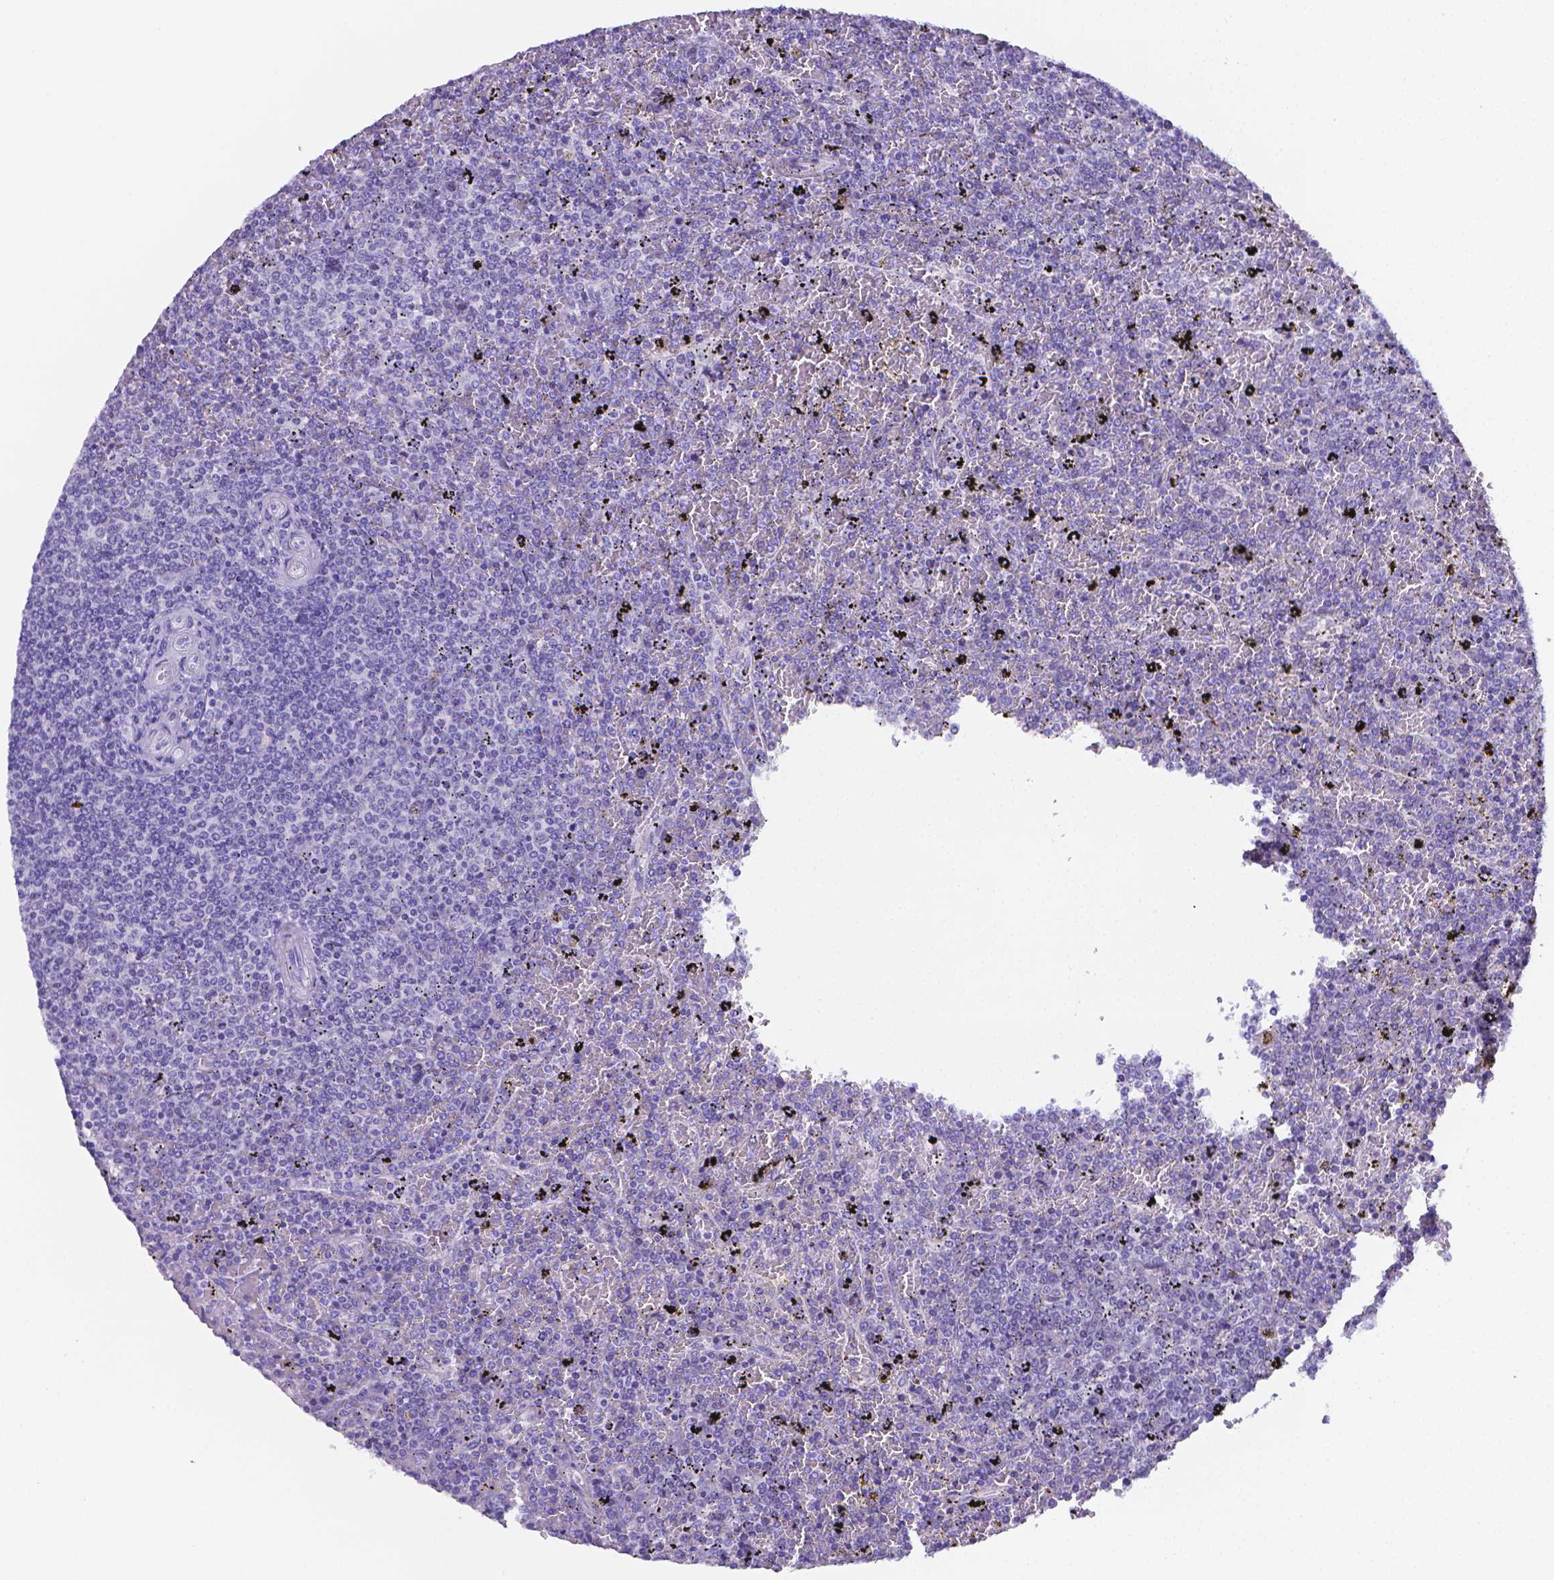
{"staining": {"intensity": "negative", "quantity": "none", "location": "none"}, "tissue": "lymphoma", "cell_type": "Tumor cells", "image_type": "cancer", "snomed": [{"axis": "morphology", "description": "Malignant lymphoma, non-Hodgkin's type, Low grade"}, {"axis": "topography", "description": "Spleen"}], "caption": "Low-grade malignant lymphoma, non-Hodgkin's type was stained to show a protein in brown. There is no significant expression in tumor cells. (DAB immunohistochemistry, high magnification).", "gene": "LRRC73", "patient": {"sex": "female", "age": 77}}